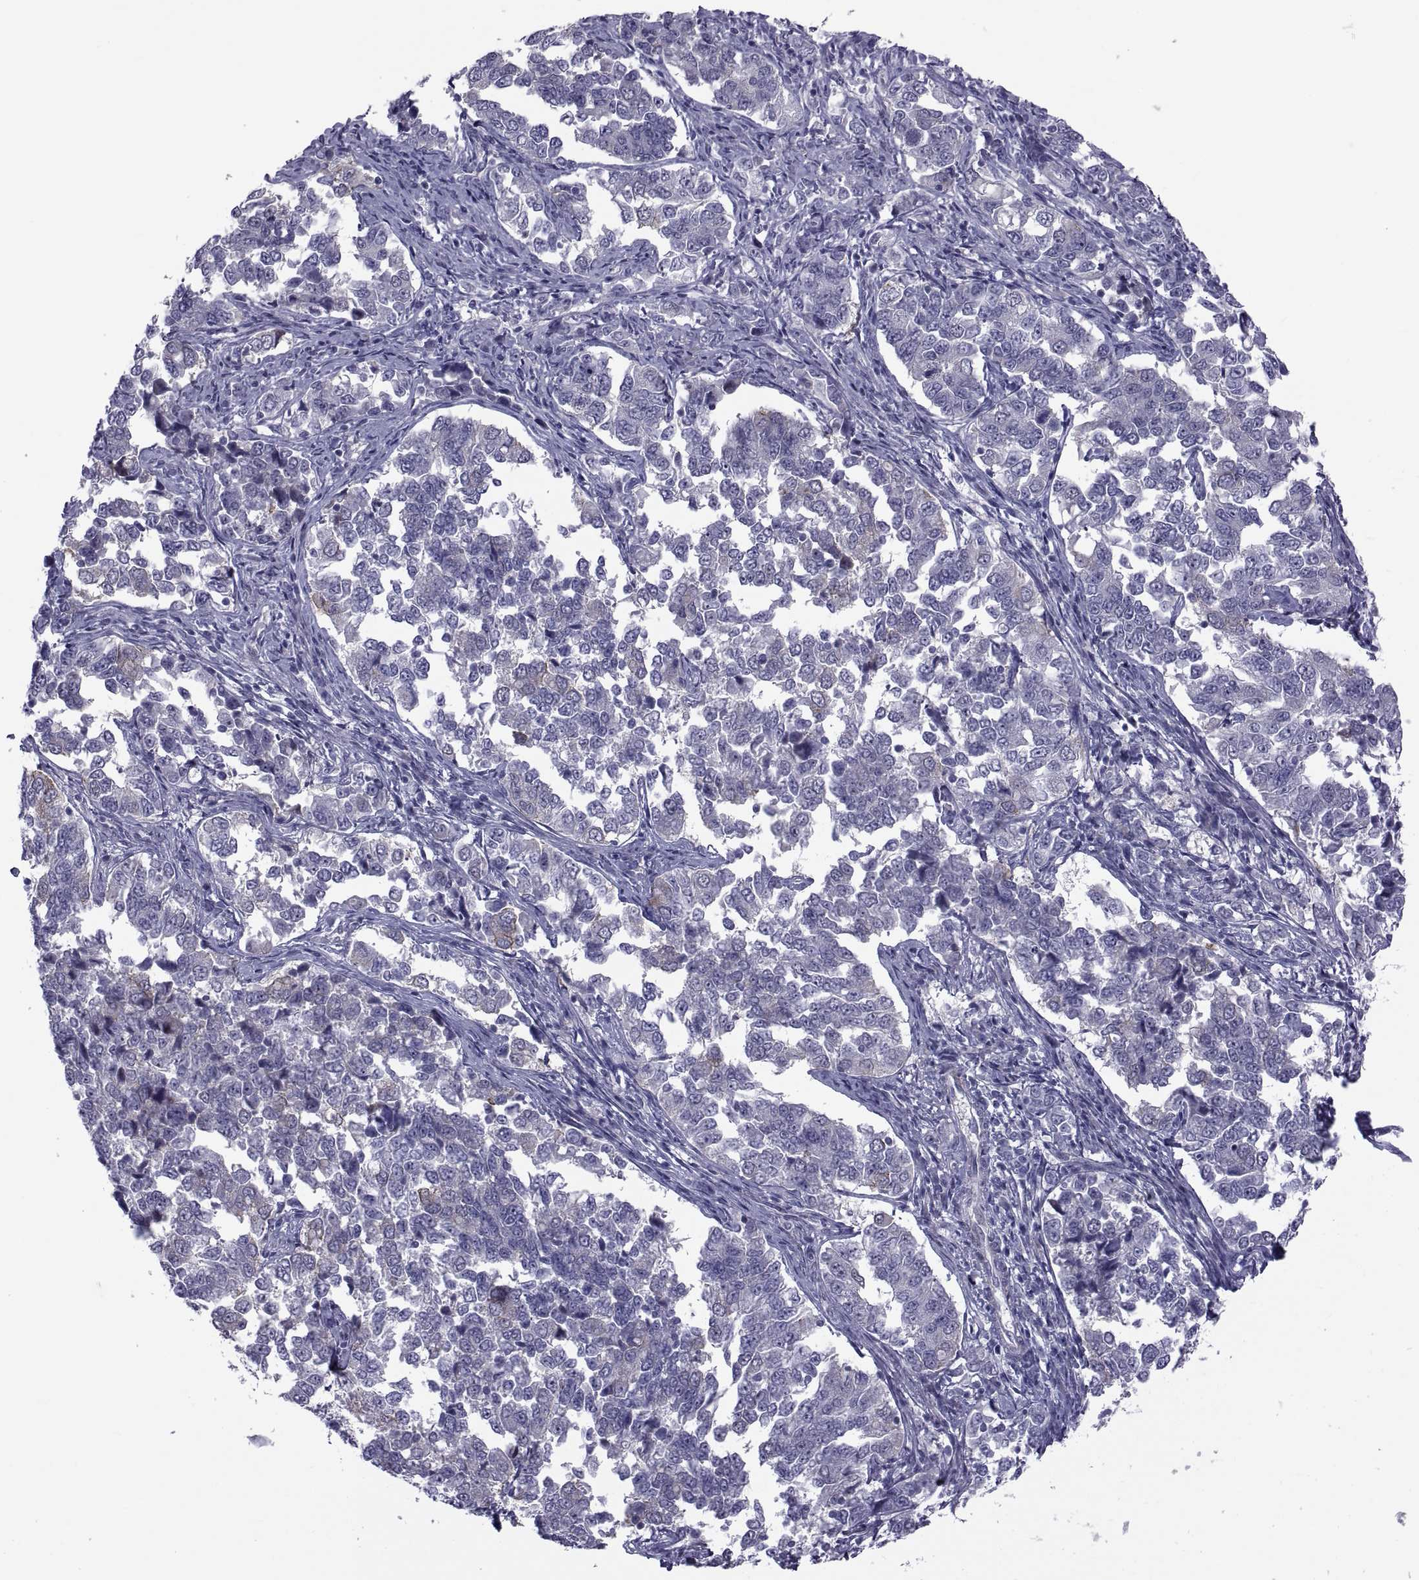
{"staining": {"intensity": "negative", "quantity": "none", "location": "none"}, "tissue": "endometrial cancer", "cell_type": "Tumor cells", "image_type": "cancer", "snomed": [{"axis": "morphology", "description": "Adenocarcinoma, NOS"}, {"axis": "topography", "description": "Endometrium"}], "caption": "The image reveals no staining of tumor cells in endometrial cancer (adenocarcinoma).", "gene": "TMEM158", "patient": {"sex": "female", "age": 43}}